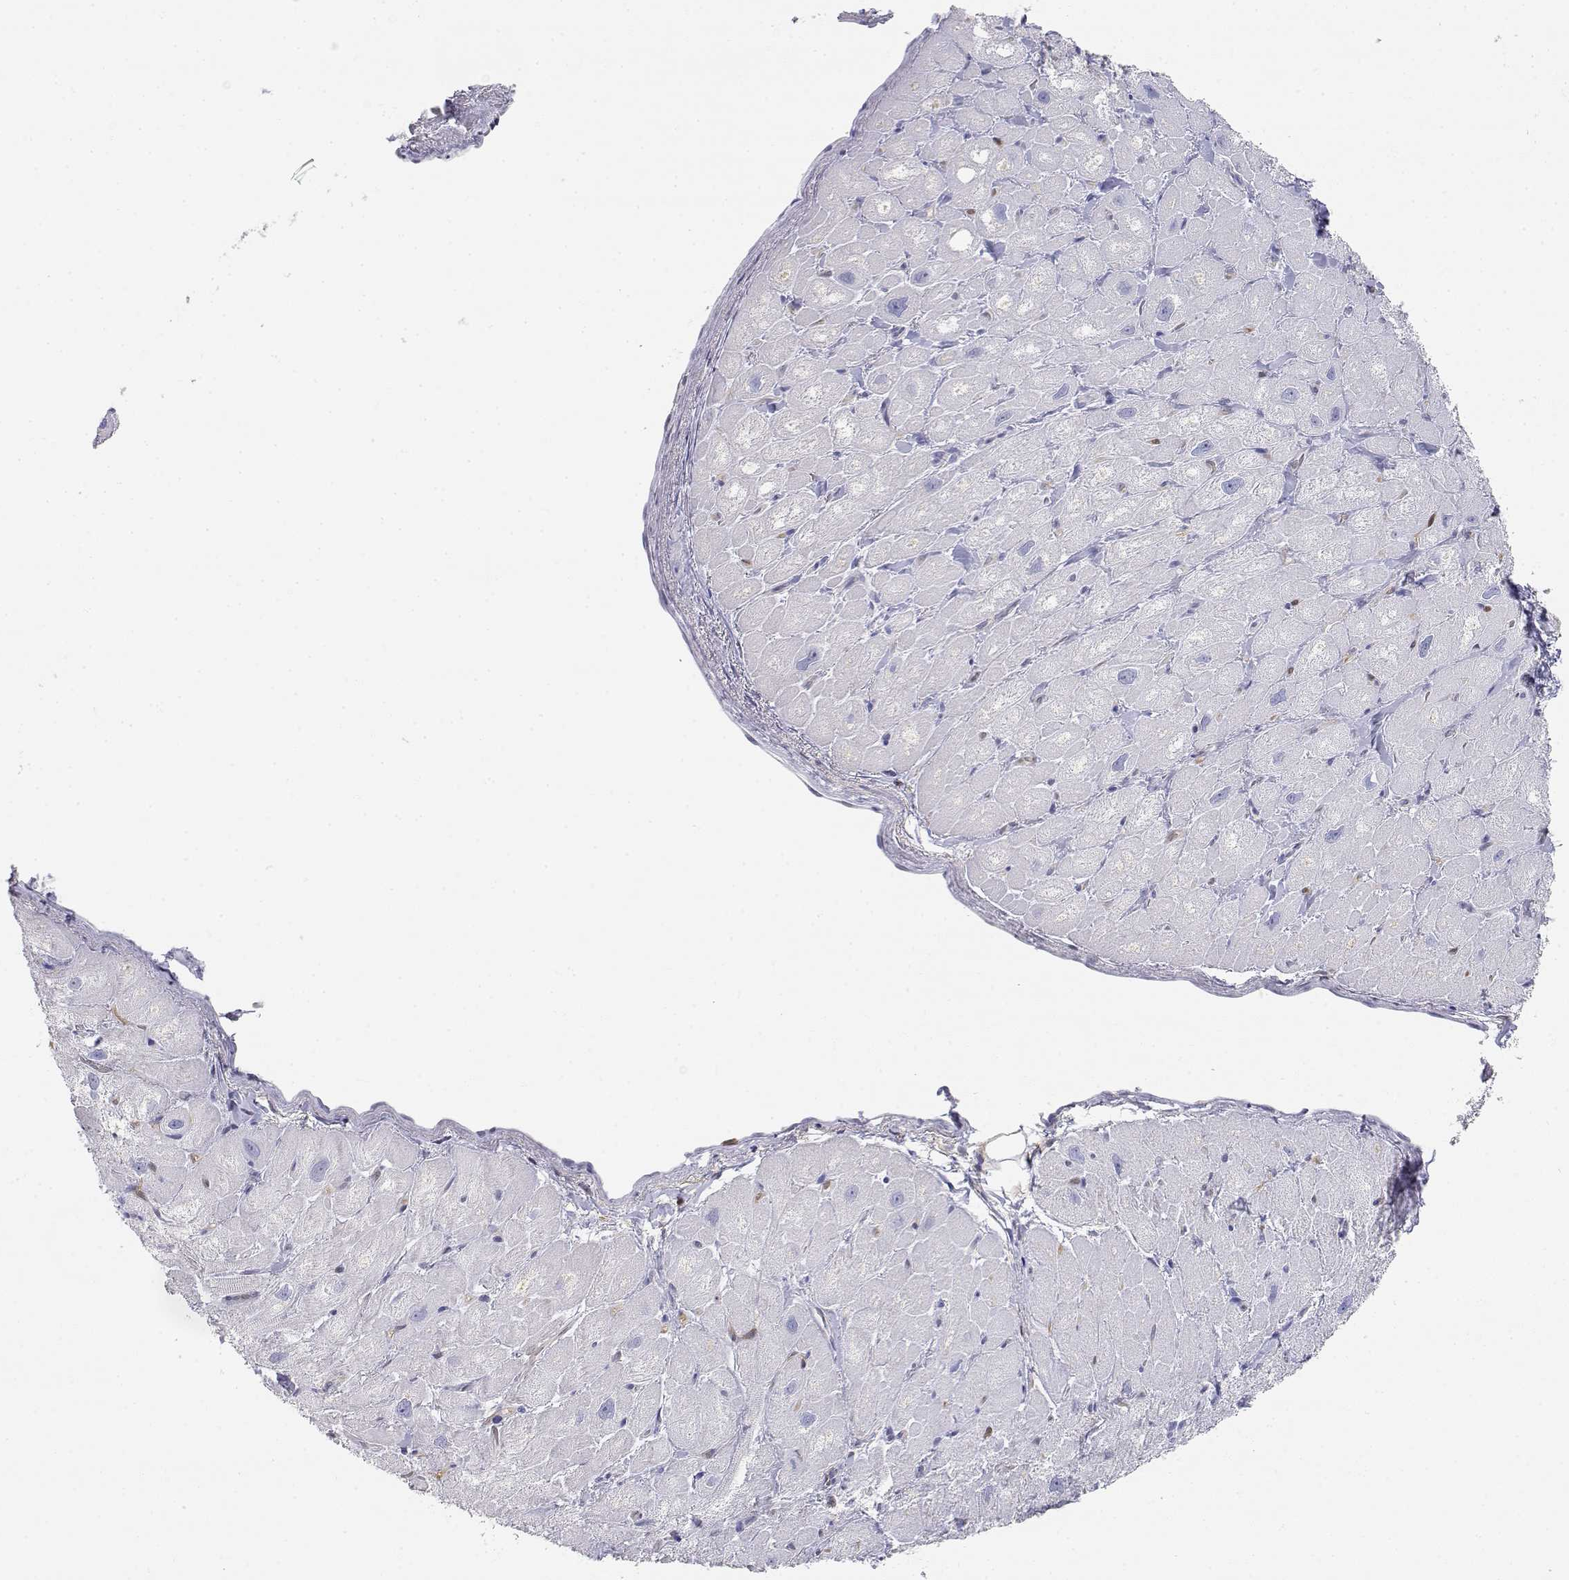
{"staining": {"intensity": "negative", "quantity": "none", "location": "none"}, "tissue": "heart muscle", "cell_type": "Cardiomyocytes", "image_type": "normal", "snomed": [{"axis": "morphology", "description": "Normal tissue, NOS"}, {"axis": "topography", "description": "Heart"}], "caption": "The IHC histopathology image has no significant staining in cardiomyocytes of heart muscle.", "gene": "ADA", "patient": {"sex": "male", "age": 60}}